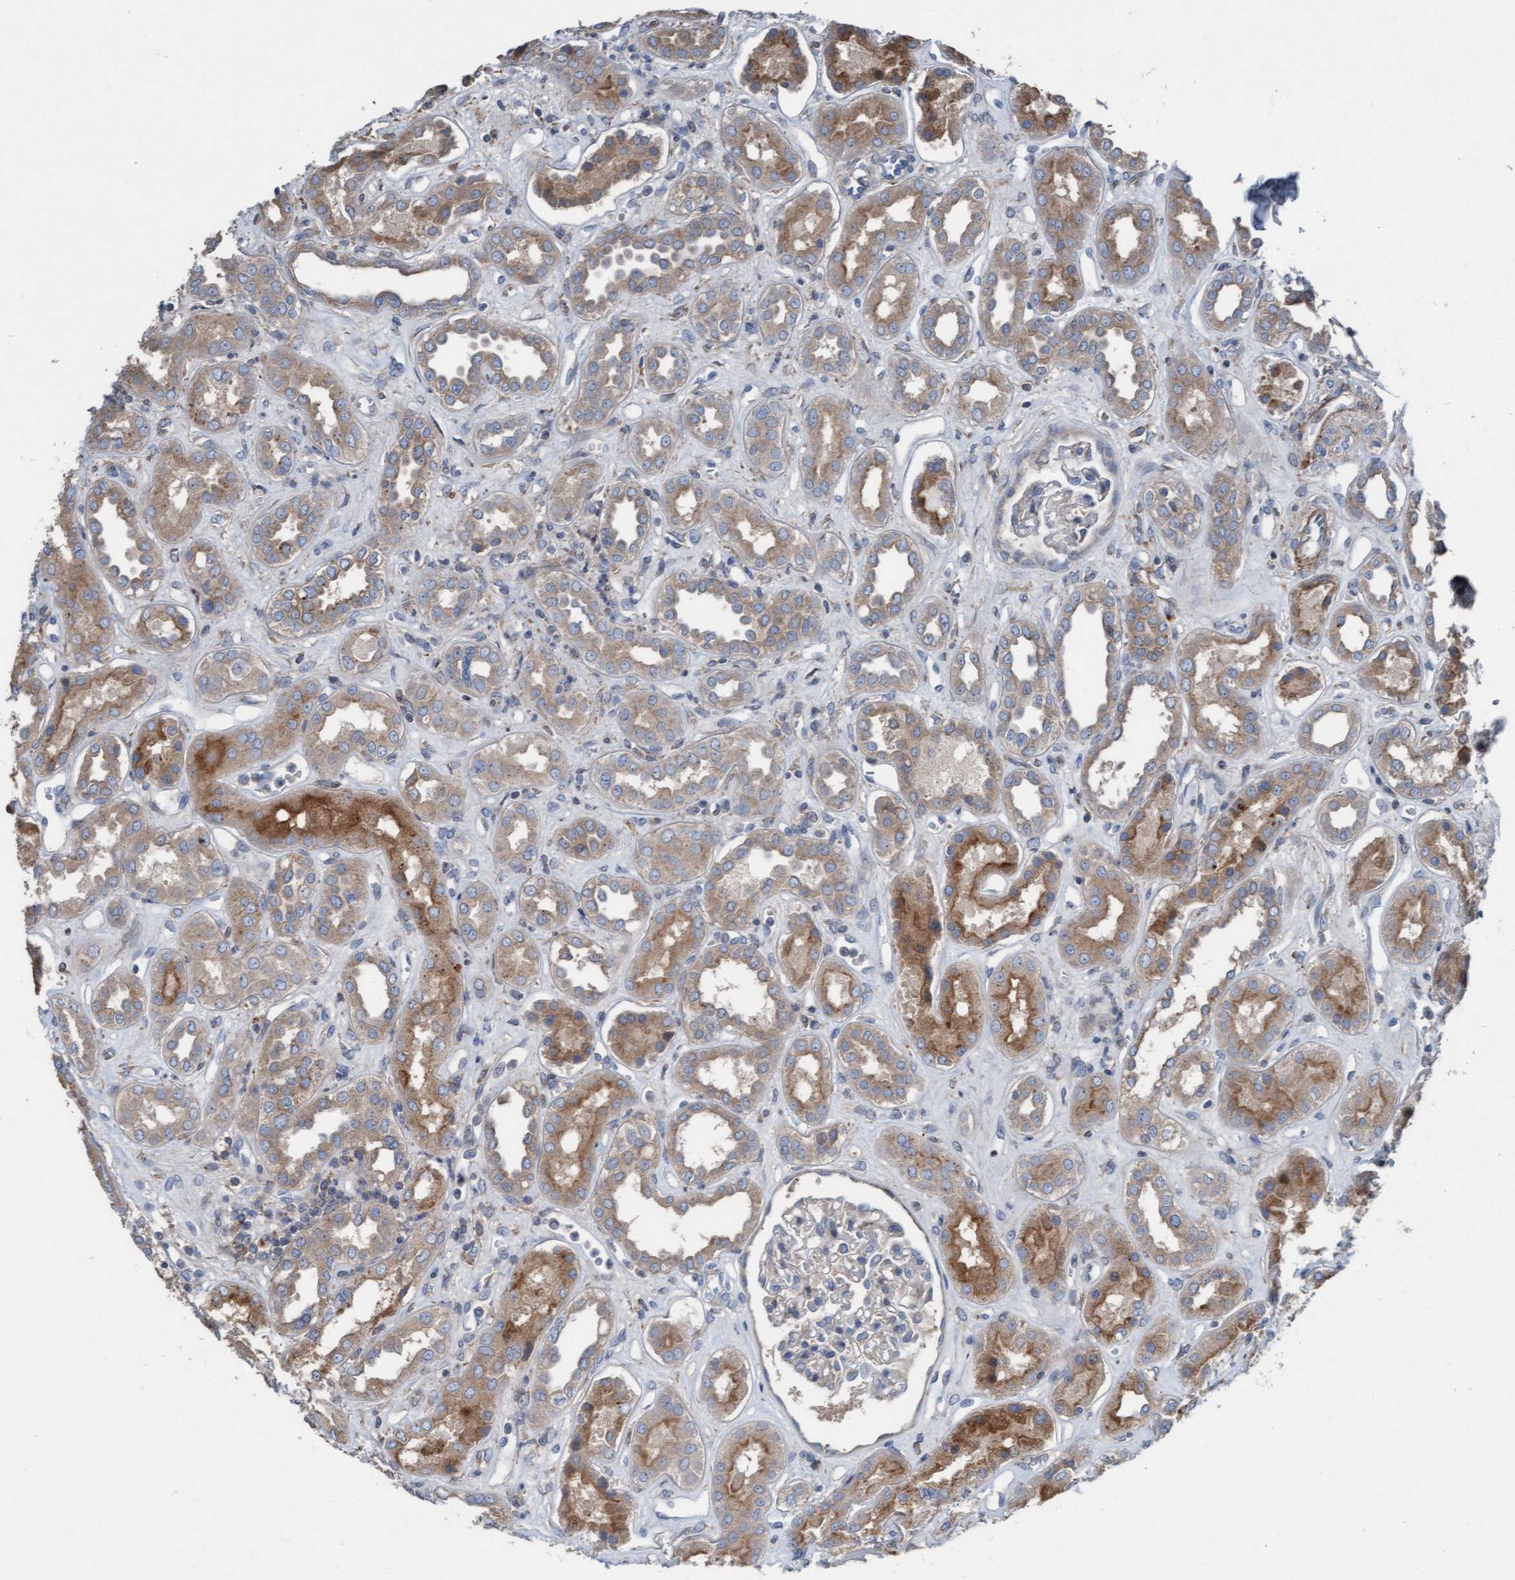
{"staining": {"intensity": "weak", "quantity": "25%-75%", "location": "cytoplasmic/membranous,nuclear"}, "tissue": "kidney", "cell_type": "Cells in glomeruli", "image_type": "normal", "snomed": [{"axis": "morphology", "description": "Normal tissue, NOS"}, {"axis": "topography", "description": "Kidney"}], "caption": "Immunohistochemical staining of unremarkable kidney reveals 25%-75% levels of weak cytoplasmic/membranous,nuclear protein positivity in about 25%-75% of cells in glomeruli.", "gene": "KLHL26", "patient": {"sex": "male", "age": 59}}